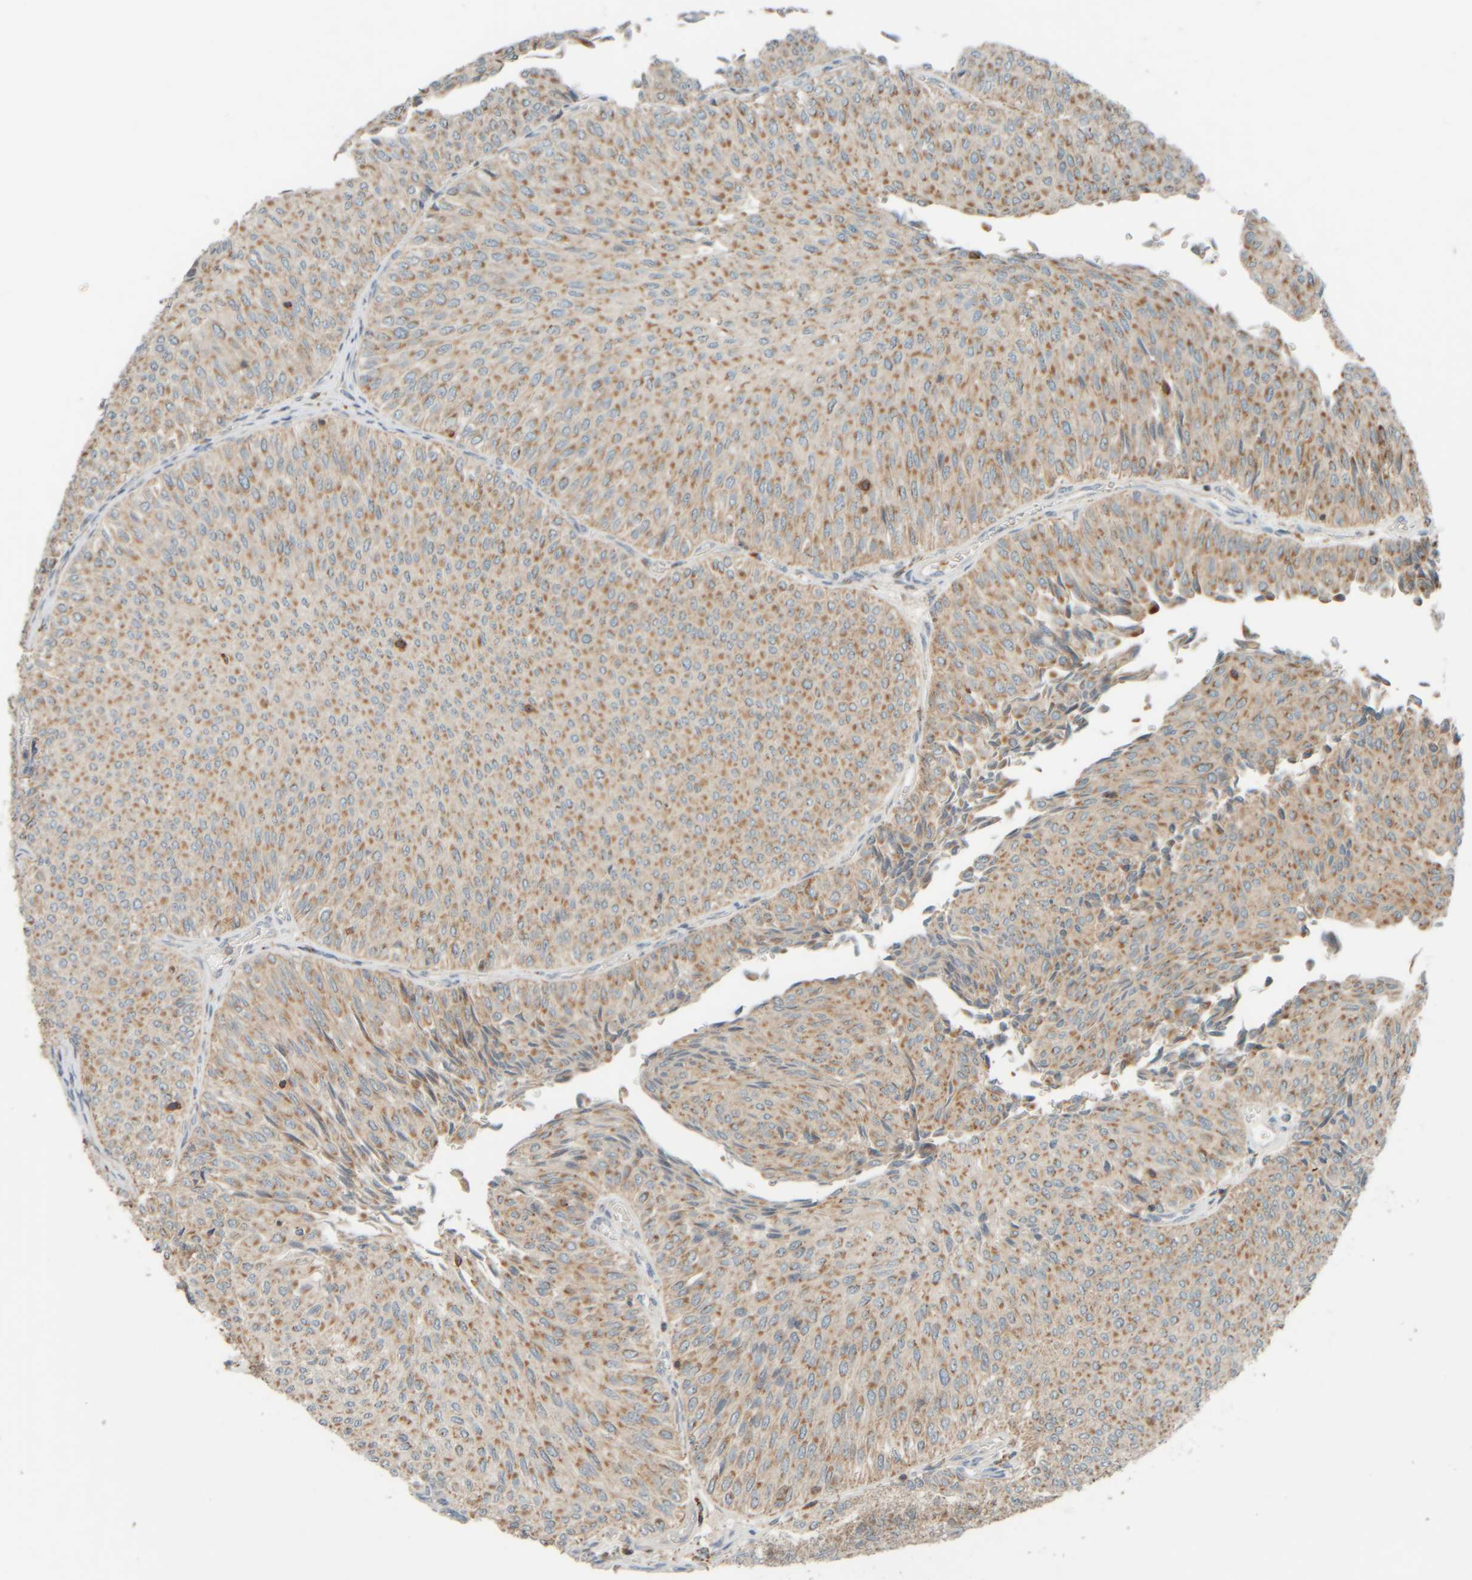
{"staining": {"intensity": "moderate", "quantity": ">75%", "location": "cytoplasmic/membranous"}, "tissue": "urothelial cancer", "cell_type": "Tumor cells", "image_type": "cancer", "snomed": [{"axis": "morphology", "description": "Urothelial carcinoma, Low grade"}, {"axis": "topography", "description": "Urinary bladder"}], "caption": "Urothelial carcinoma (low-grade) was stained to show a protein in brown. There is medium levels of moderate cytoplasmic/membranous expression in approximately >75% of tumor cells.", "gene": "SPAG5", "patient": {"sex": "male", "age": 78}}